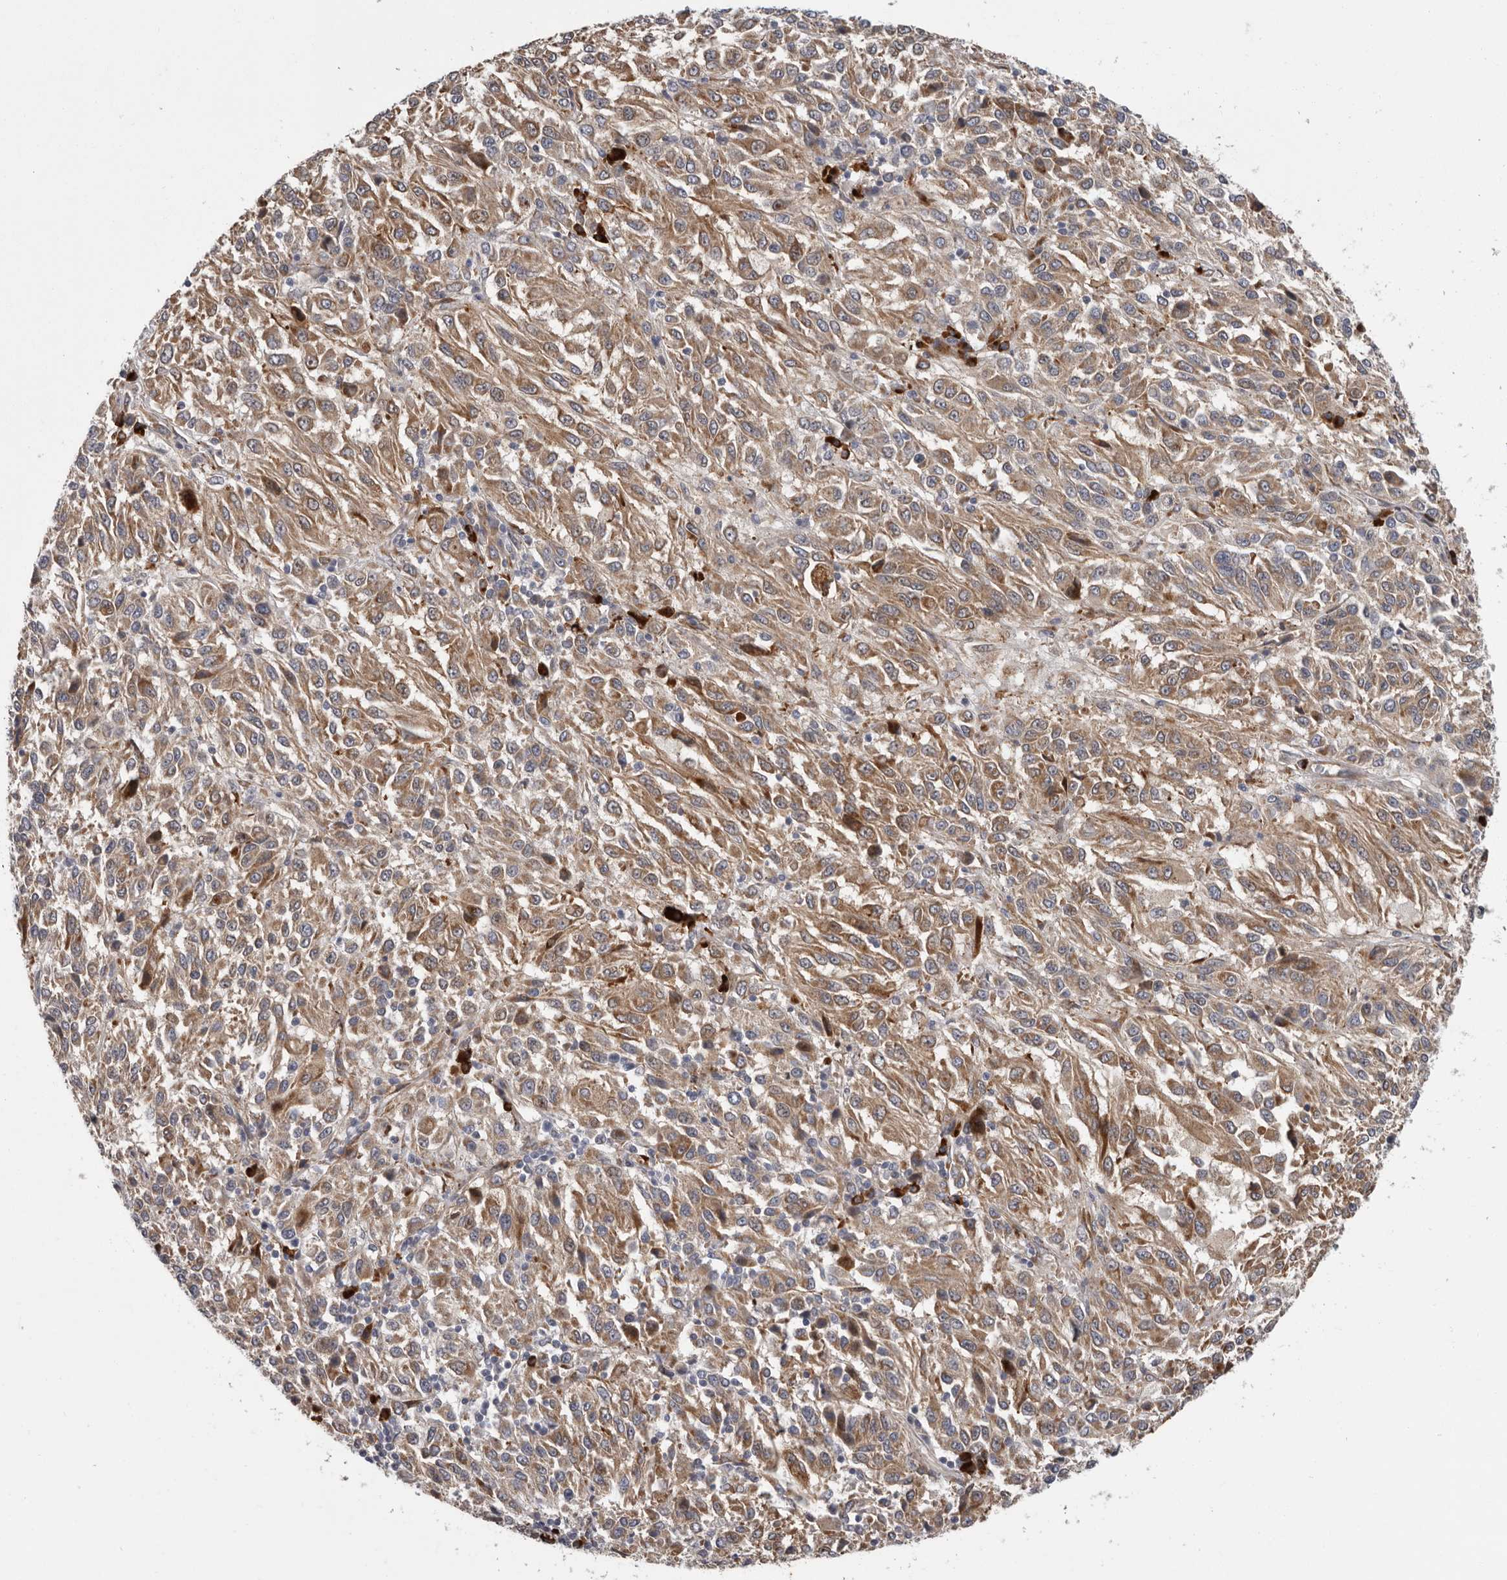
{"staining": {"intensity": "moderate", "quantity": ">75%", "location": "cytoplasmic/membranous"}, "tissue": "melanoma", "cell_type": "Tumor cells", "image_type": "cancer", "snomed": [{"axis": "morphology", "description": "Malignant melanoma, Metastatic site"}, {"axis": "topography", "description": "Lung"}], "caption": "Moderate cytoplasmic/membranous expression for a protein is present in approximately >75% of tumor cells of melanoma using immunohistochemistry.", "gene": "ATXN3L", "patient": {"sex": "male", "age": 64}}